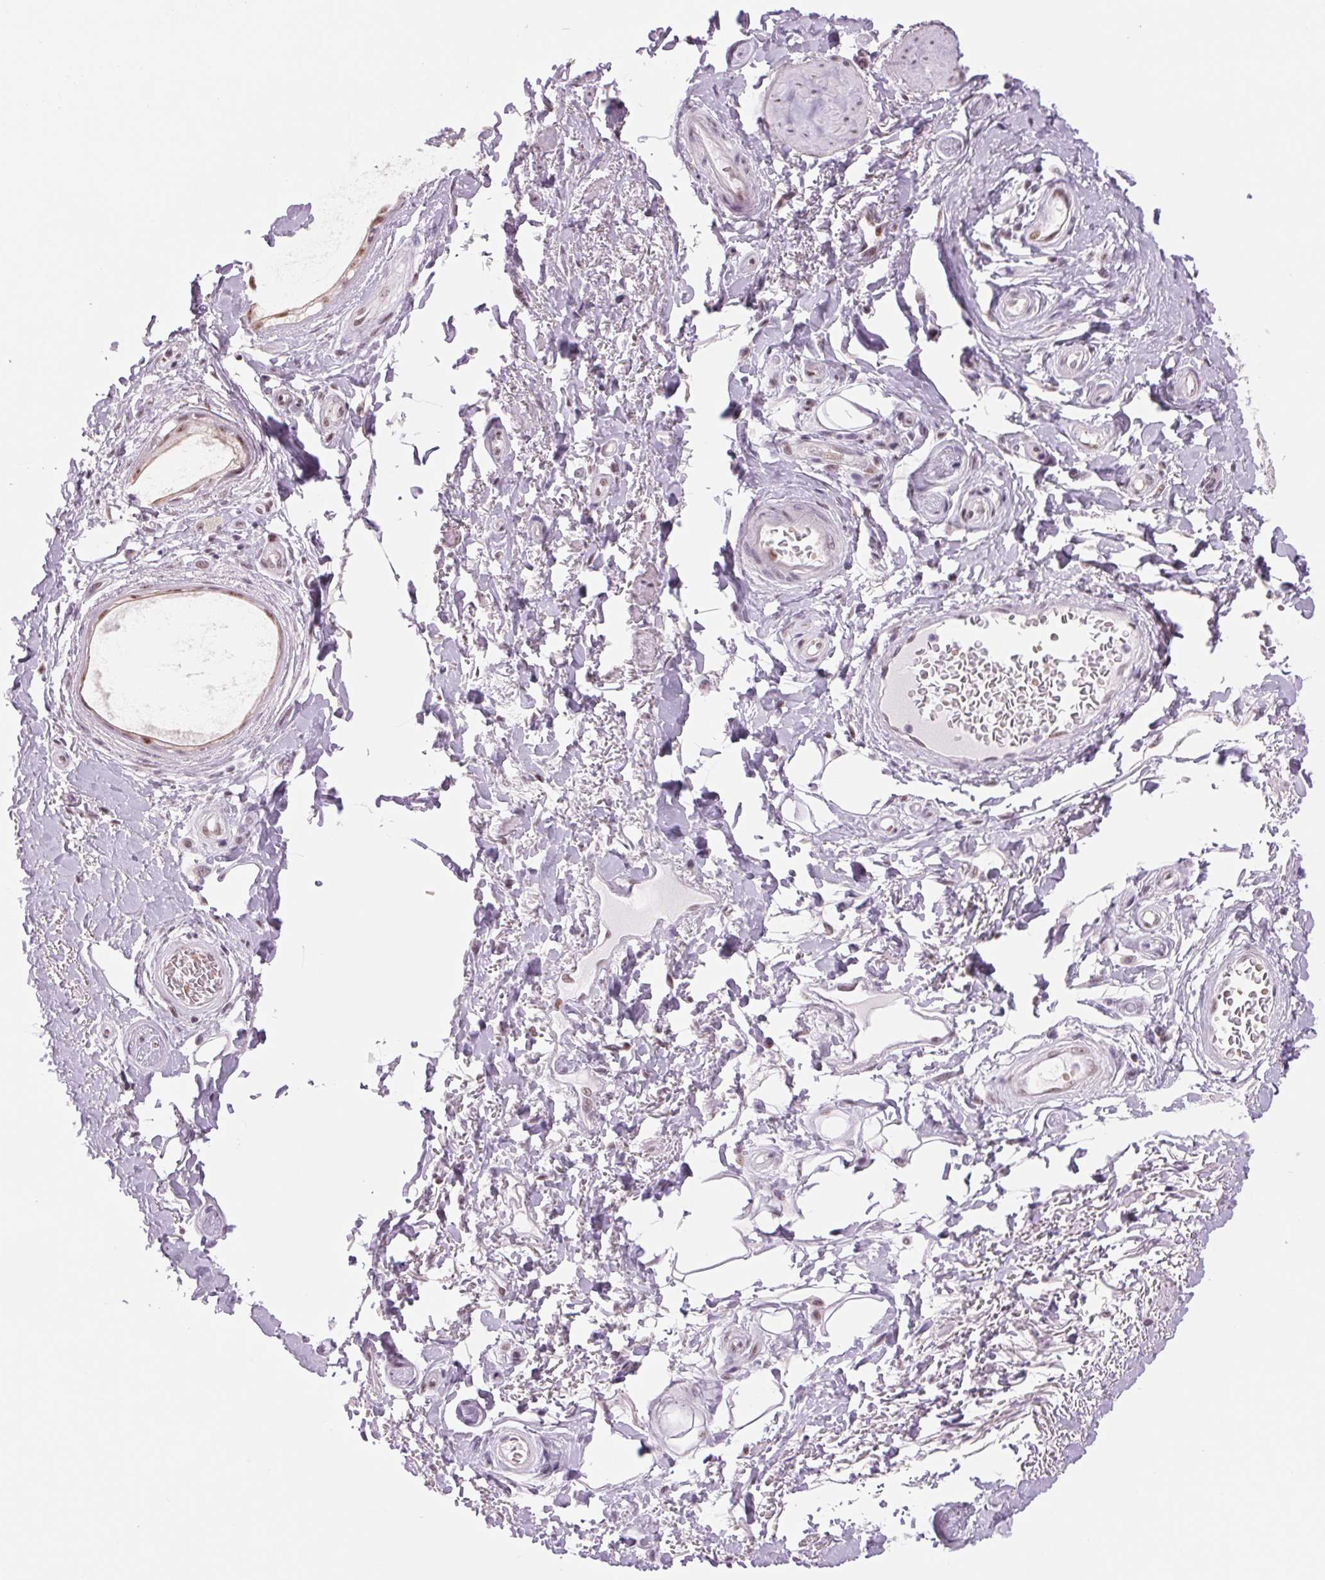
{"staining": {"intensity": "moderate", "quantity": "<25%", "location": "nuclear"}, "tissue": "adipose tissue", "cell_type": "Adipocytes", "image_type": "normal", "snomed": [{"axis": "morphology", "description": "Normal tissue, NOS"}, {"axis": "topography", "description": "Peripheral nerve tissue"}], "caption": "An image showing moderate nuclear expression in approximately <25% of adipocytes in unremarkable adipose tissue, as visualized by brown immunohistochemical staining.", "gene": "ZC3H14", "patient": {"sex": "male", "age": 51}}